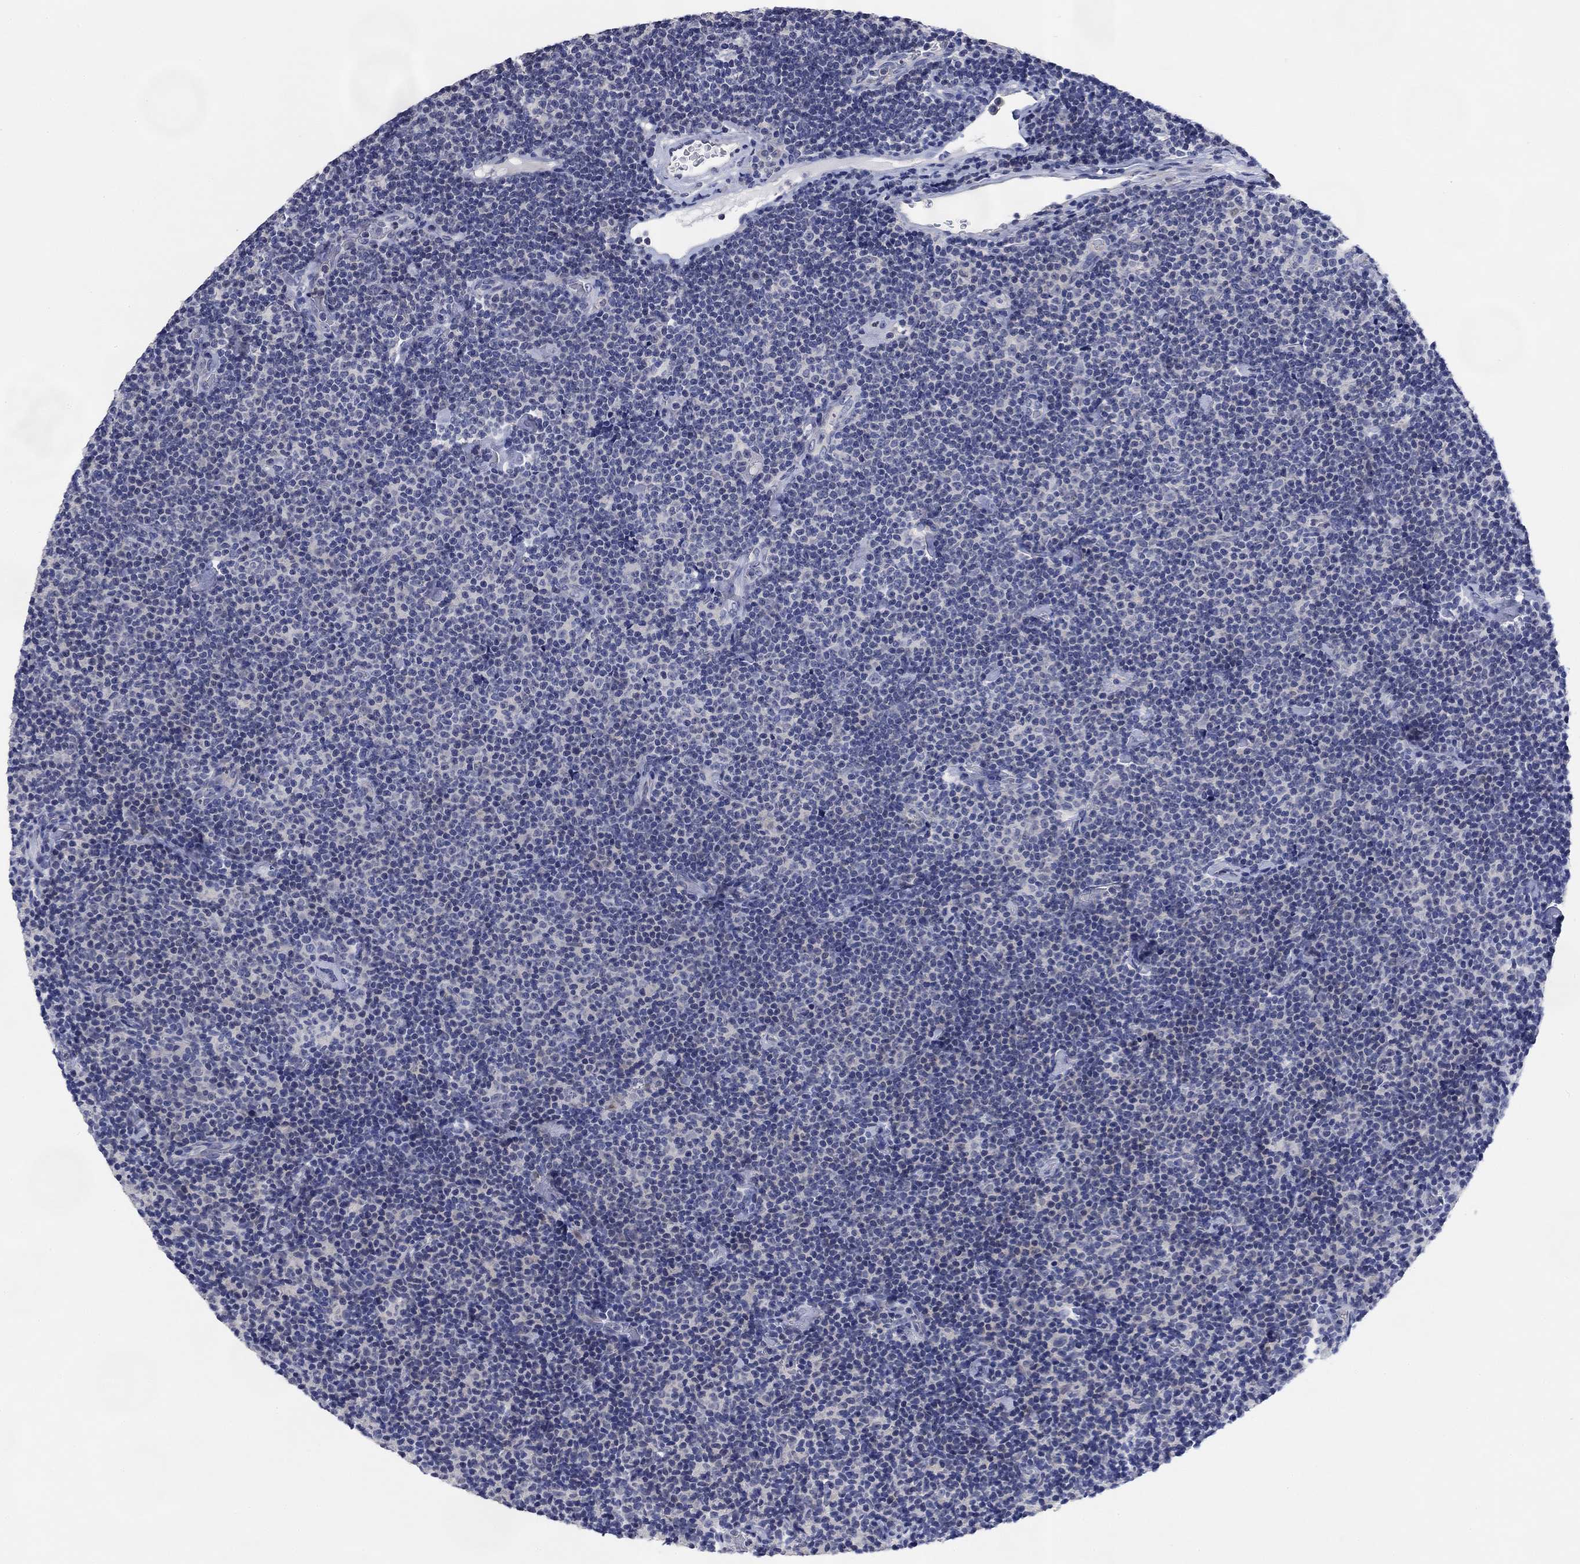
{"staining": {"intensity": "negative", "quantity": "none", "location": "none"}, "tissue": "lymphoma", "cell_type": "Tumor cells", "image_type": "cancer", "snomed": [{"axis": "morphology", "description": "Malignant lymphoma, non-Hodgkin's type, Low grade"}, {"axis": "topography", "description": "Lymph node"}], "caption": "High magnification brightfield microscopy of lymphoma stained with DAB (3,3'-diaminobenzidine) (brown) and counterstained with hematoxylin (blue): tumor cells show no significant positivity.", "gene": "DAZL", "patient": {"sex": "male", "age": 81}}